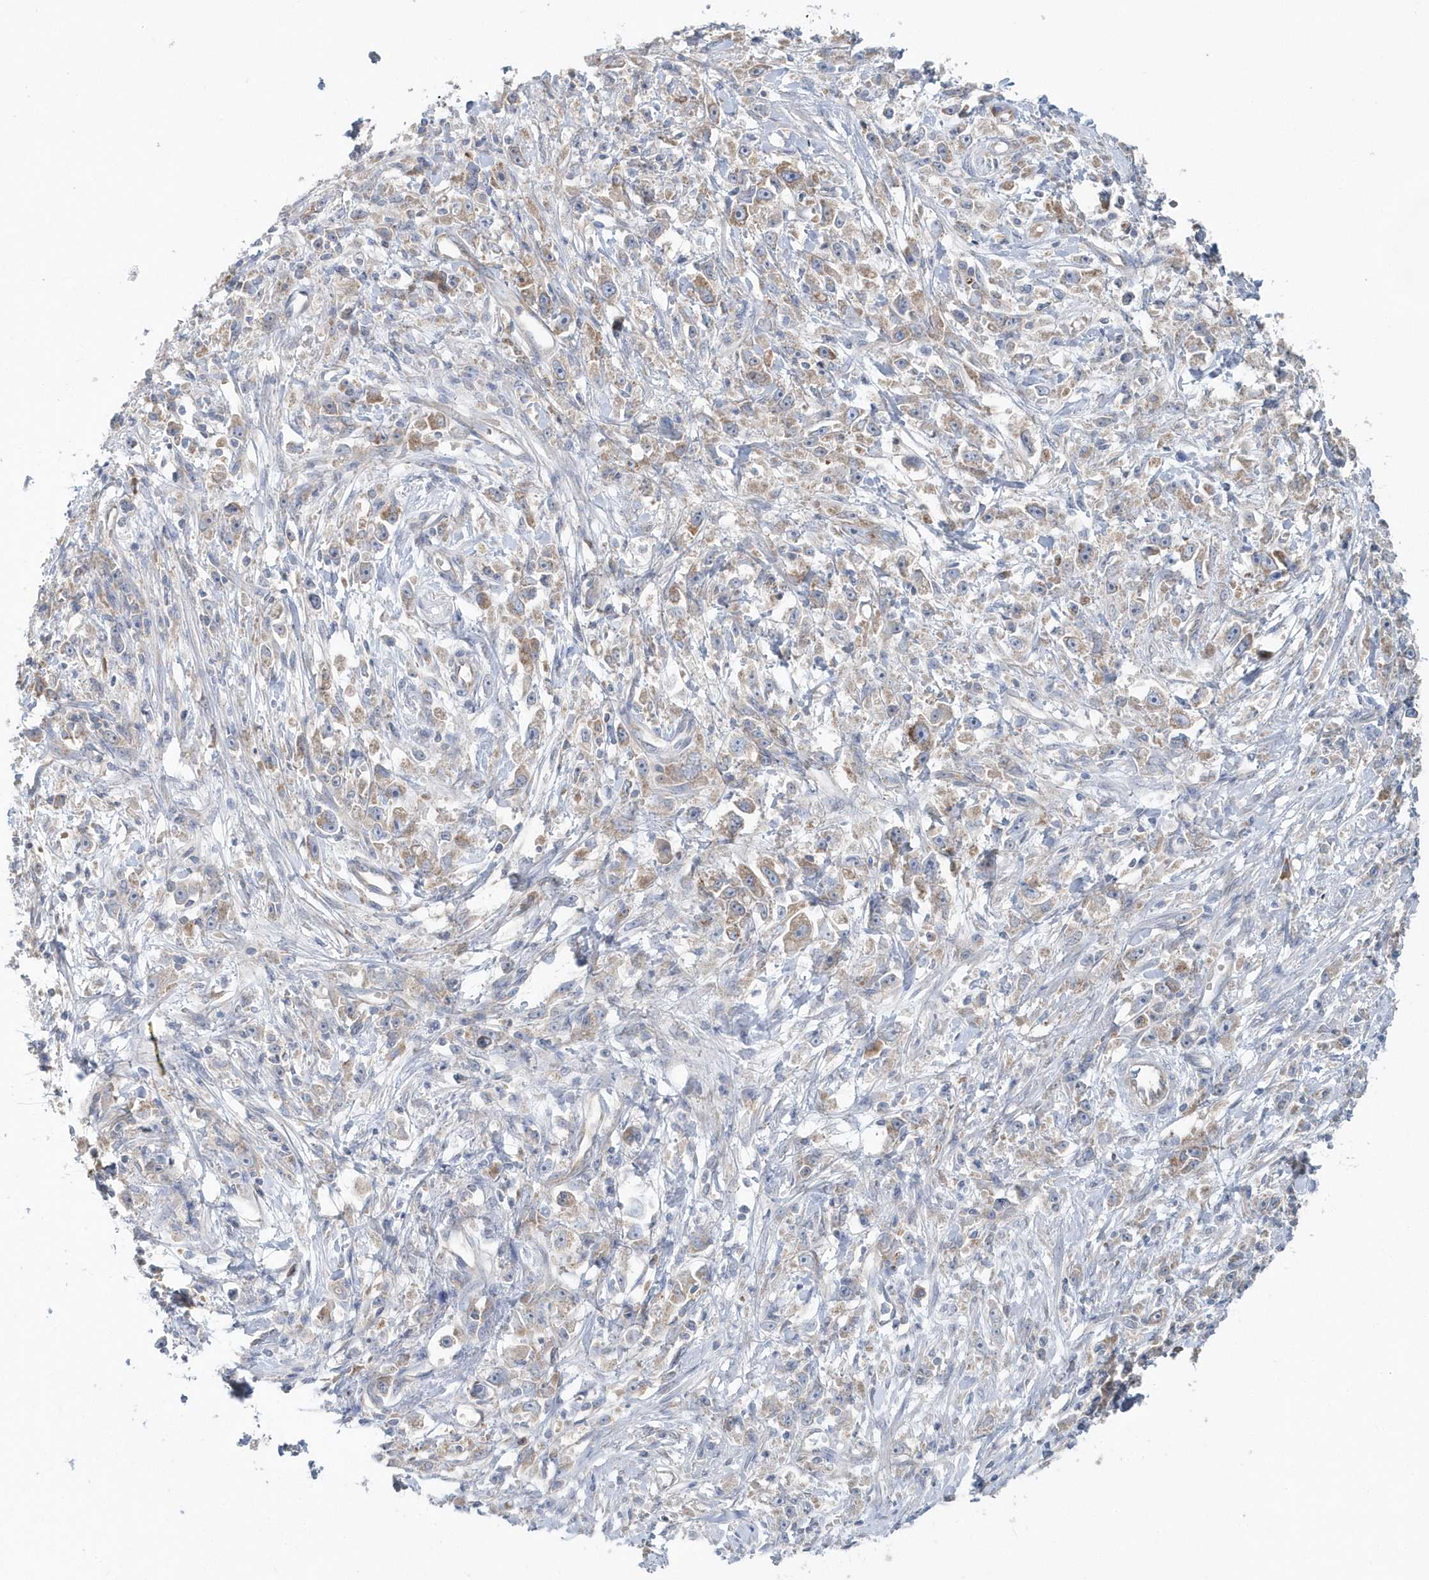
{"staining": {"intensity": "weak", "quantity": ">75%", "location": "cytoplasmic/membranous"}, "tissue": "stomach cancer", "cell_type": "Tumor cells", "image_type": "cancer", "snomed": [{"axis": "morphology", "description": "Adenocarcinoma, NOS"}, {"axis": "topography", "description": "Stomach"}], "caption": "Immunohistochemistry (IHC) micrograph of human stomach adenocarcinoma stained for a protein (brown), which demonstrates low levels of weak cytoplasmic/membranous staining in approximately >75% of tumor cells.", "gene": "EIF3C", "patient": {"sex": "female", "age": 59}}